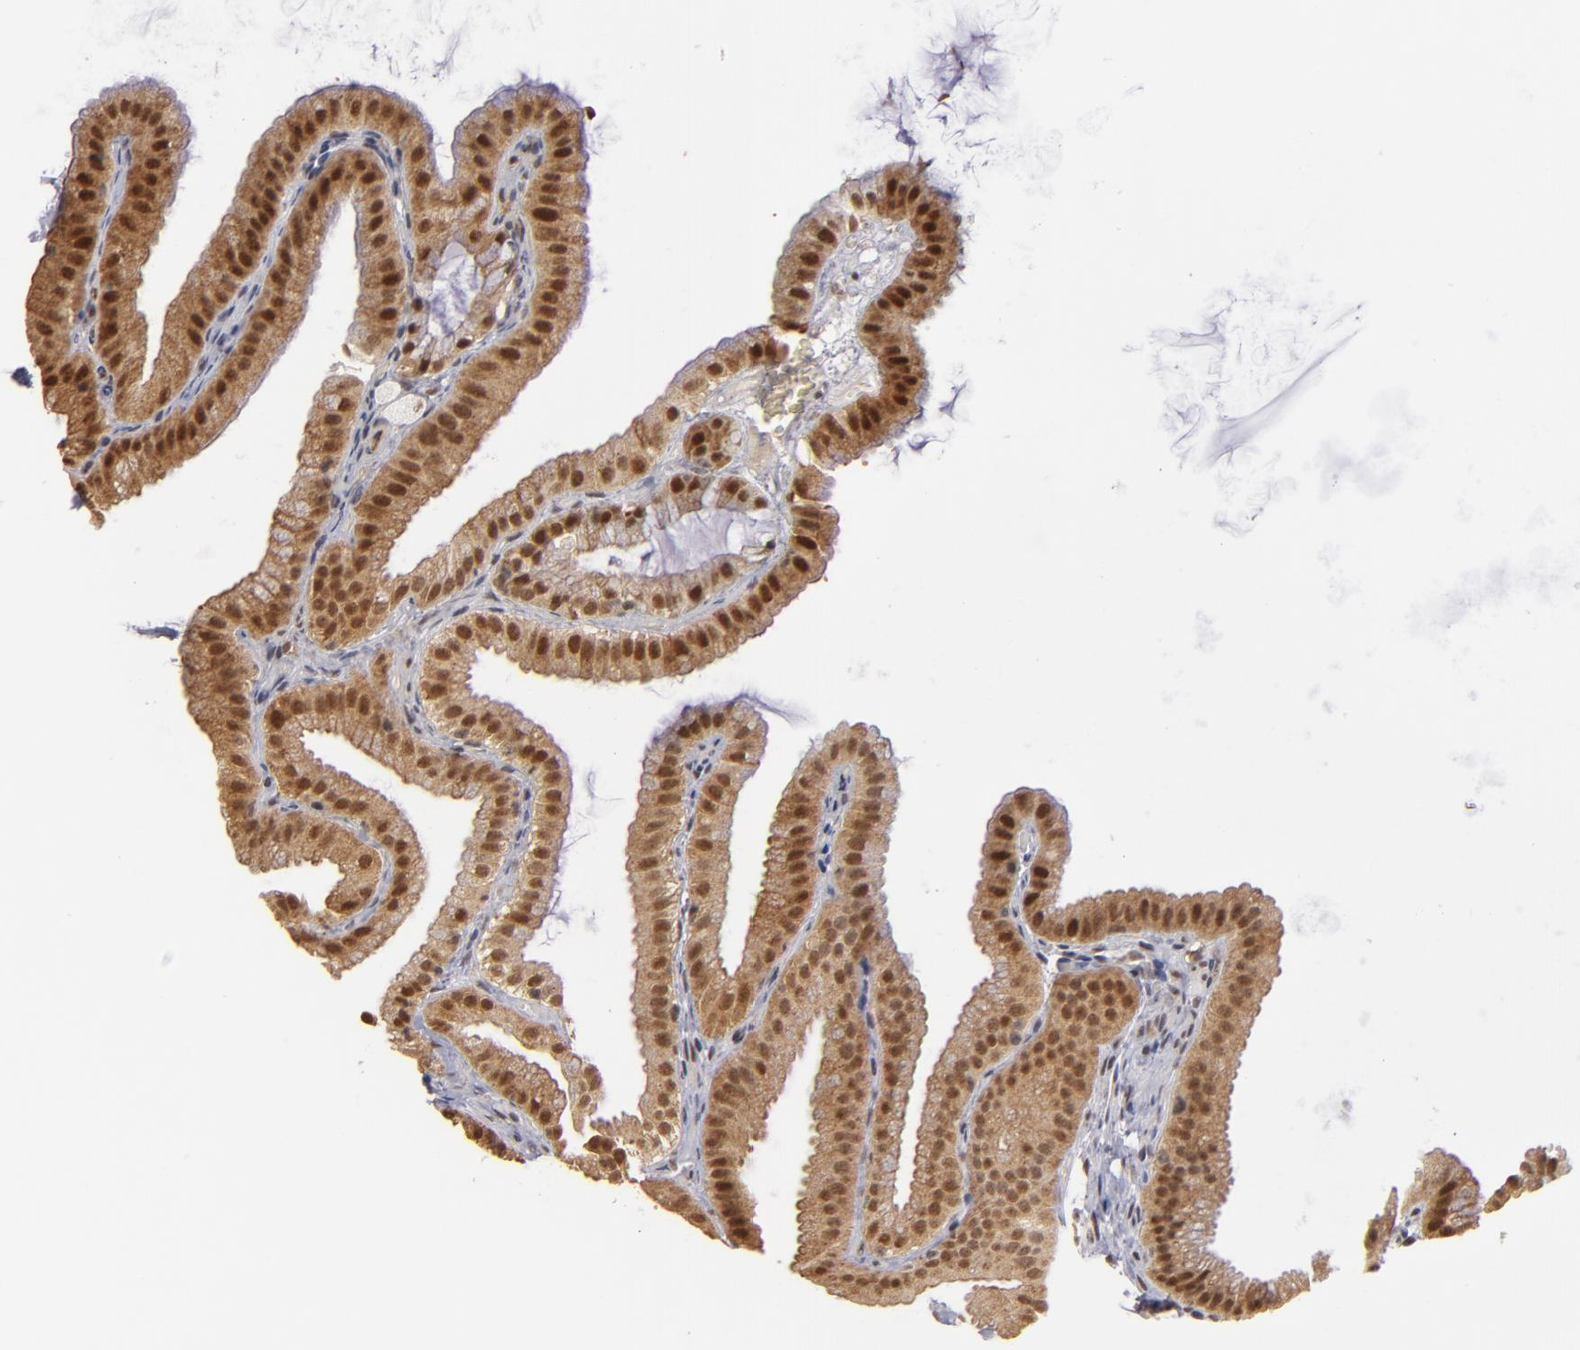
{"staining": {"intensity": "moderate", "quantity": ">75%", "location": "cytoplasmic/membranous,nuclear"}, "tissue": "gallbladder", "cell_type": "Glandular cells", "image_type": "normal", "snomed": [{"axis": "morphology", "description": "Normal tissue, NOS"}, {"axis": "topography", "description": "Gallbladder"}], "caption": "A high-resolution histopathology image shows IHC staining of unremarkable gallbladder, which displays moderate cytoplasmic/membranous,nuclear positivity in approximately >75% of glandular cells. The staining was performed using DAB (3,3'-diaminobenzidine), with brown indicating positive protein expression. Nuclei are stained blue with hematoxylin.", "gene": "ZNF75A", "patient": {"sex": "female", "age": 63}}